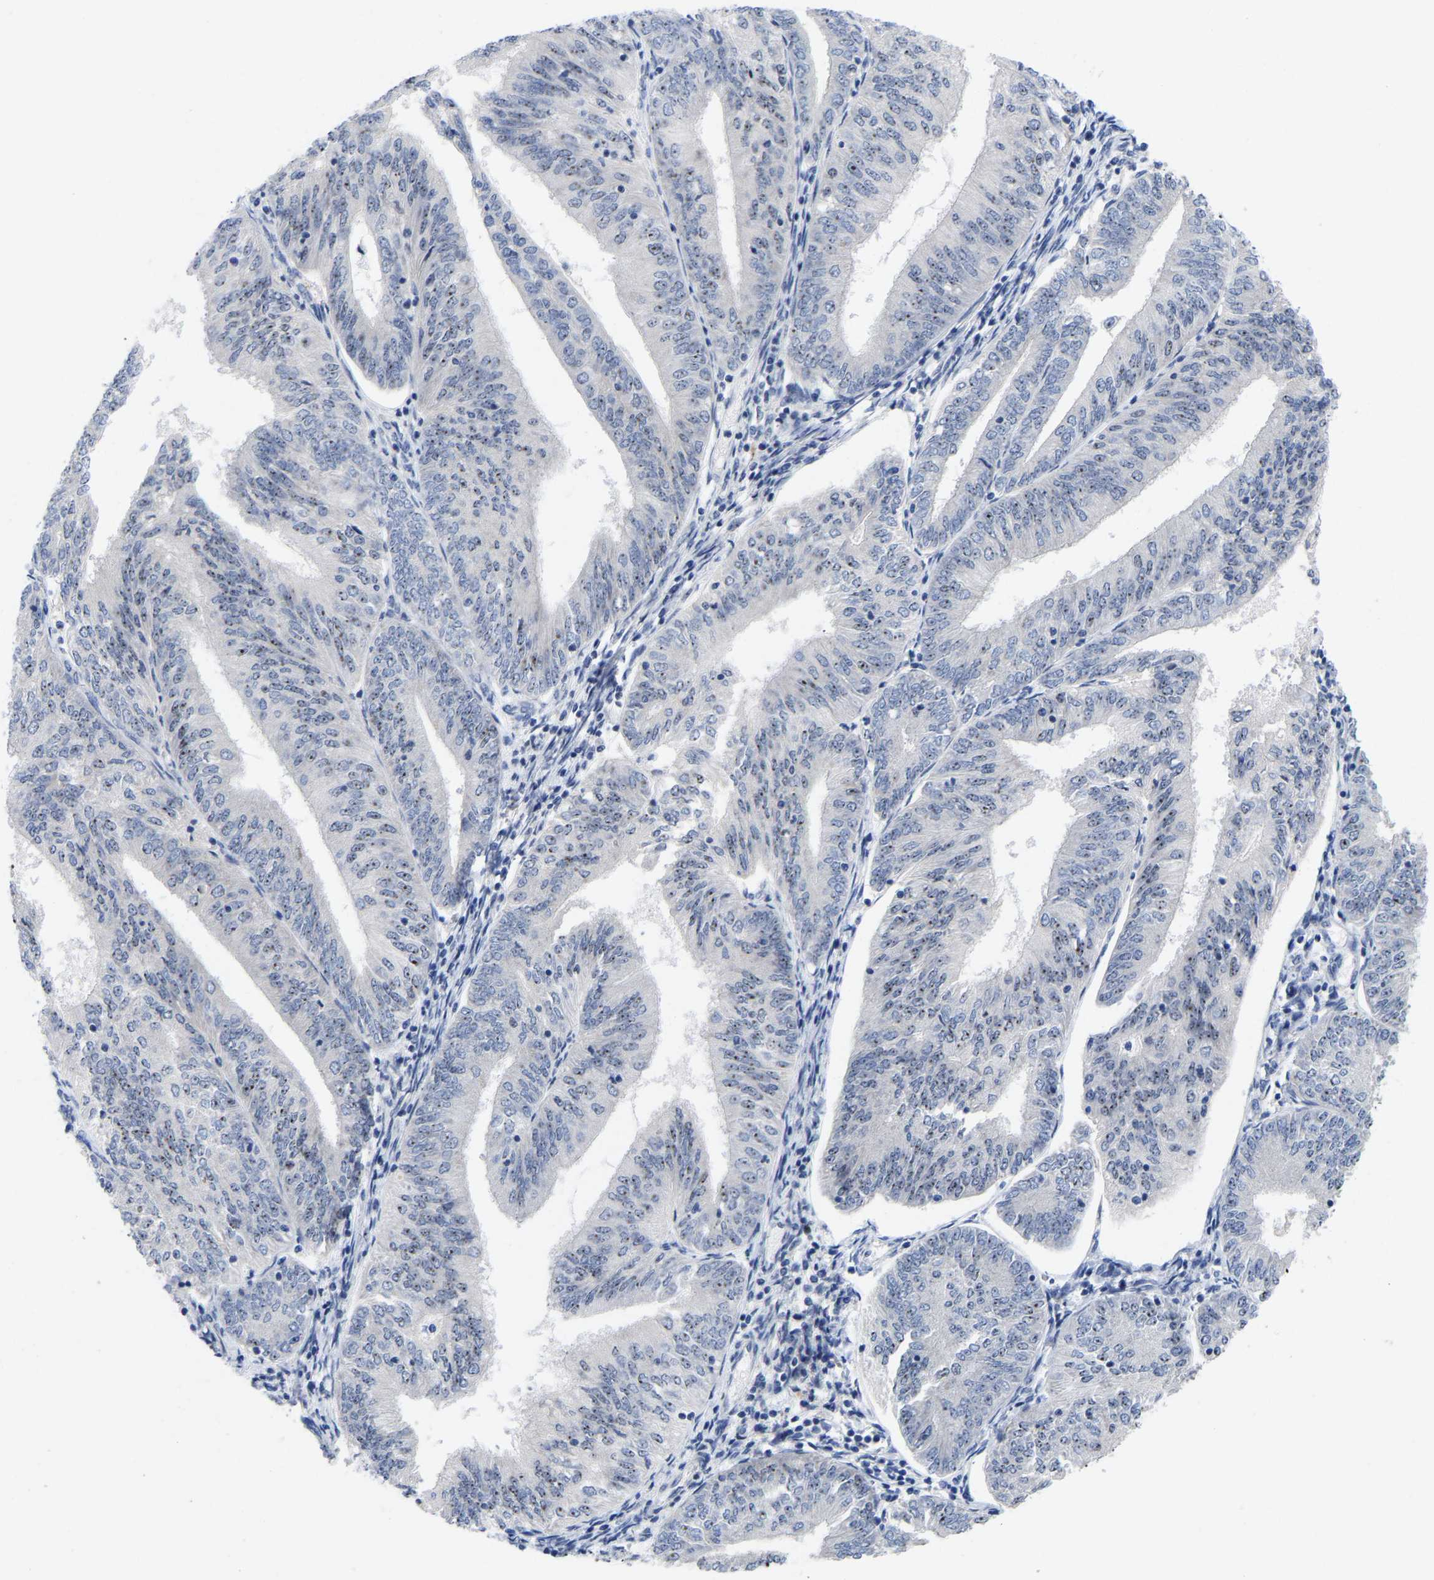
{"staining": {"intensity": "negative", "quantity": "none", "location": "none"}, "tissue": "endometrial cancer", "cell_type": "Tumor cells", "image_type": "cancer", "snomed": [{"axis": "morphology", "description": "Adenocarcinoma, NOS"}, {"axis": "topography", "description": "Endometrium"}], "caption": "This is an IHC histopathology image of human adenocarcinoma (endometrial). There is no expression in tumor cells.", "gene": "NLE1", "patient": {"sex": "female", "age": 58}}